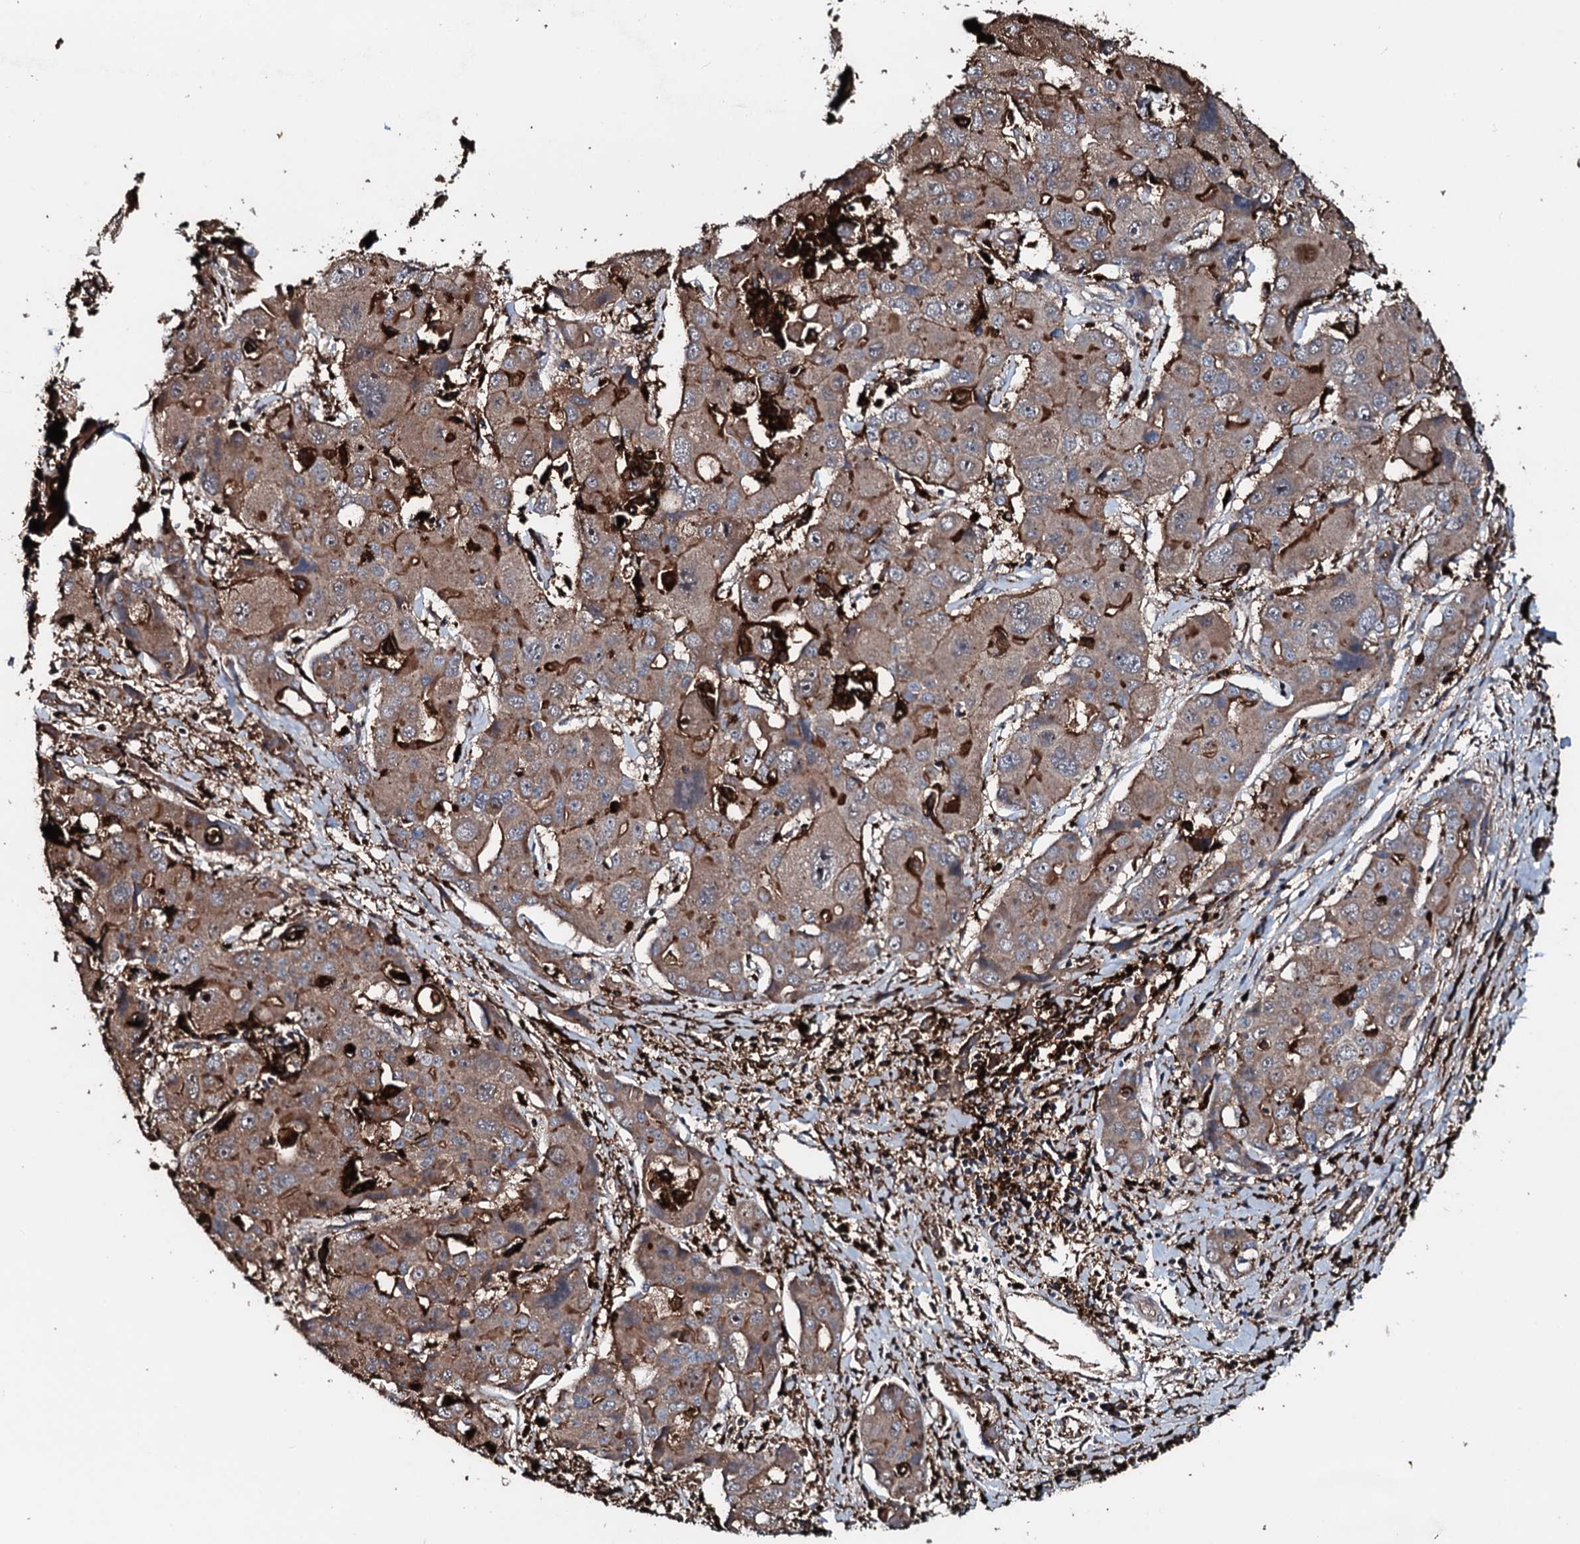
{"staining": {"intensity": "moderate", "quantity": ">75%", "location": "cytoplasmic/membranous"}, "tissue": "liver cancer", "cell_type": "Tumor cells", "image_type": "cancer", "snomed": [{"axis": "morphology", "description": "Cholangiocarcinoma"}, {"axis": "topography", "description": "Liver"}], "caption": "This histopathology image reveals cholangiocarcinoma (liver) stained with immunohistochemistry (IHC) to label a protein in brown. The cytoplasmic/membranous of tumor cells show moderate positivity for the protein. Nuclei are counter-stained blue.", "gene": "TPGS2", "patient": {"sex": "male", "age": 67}}